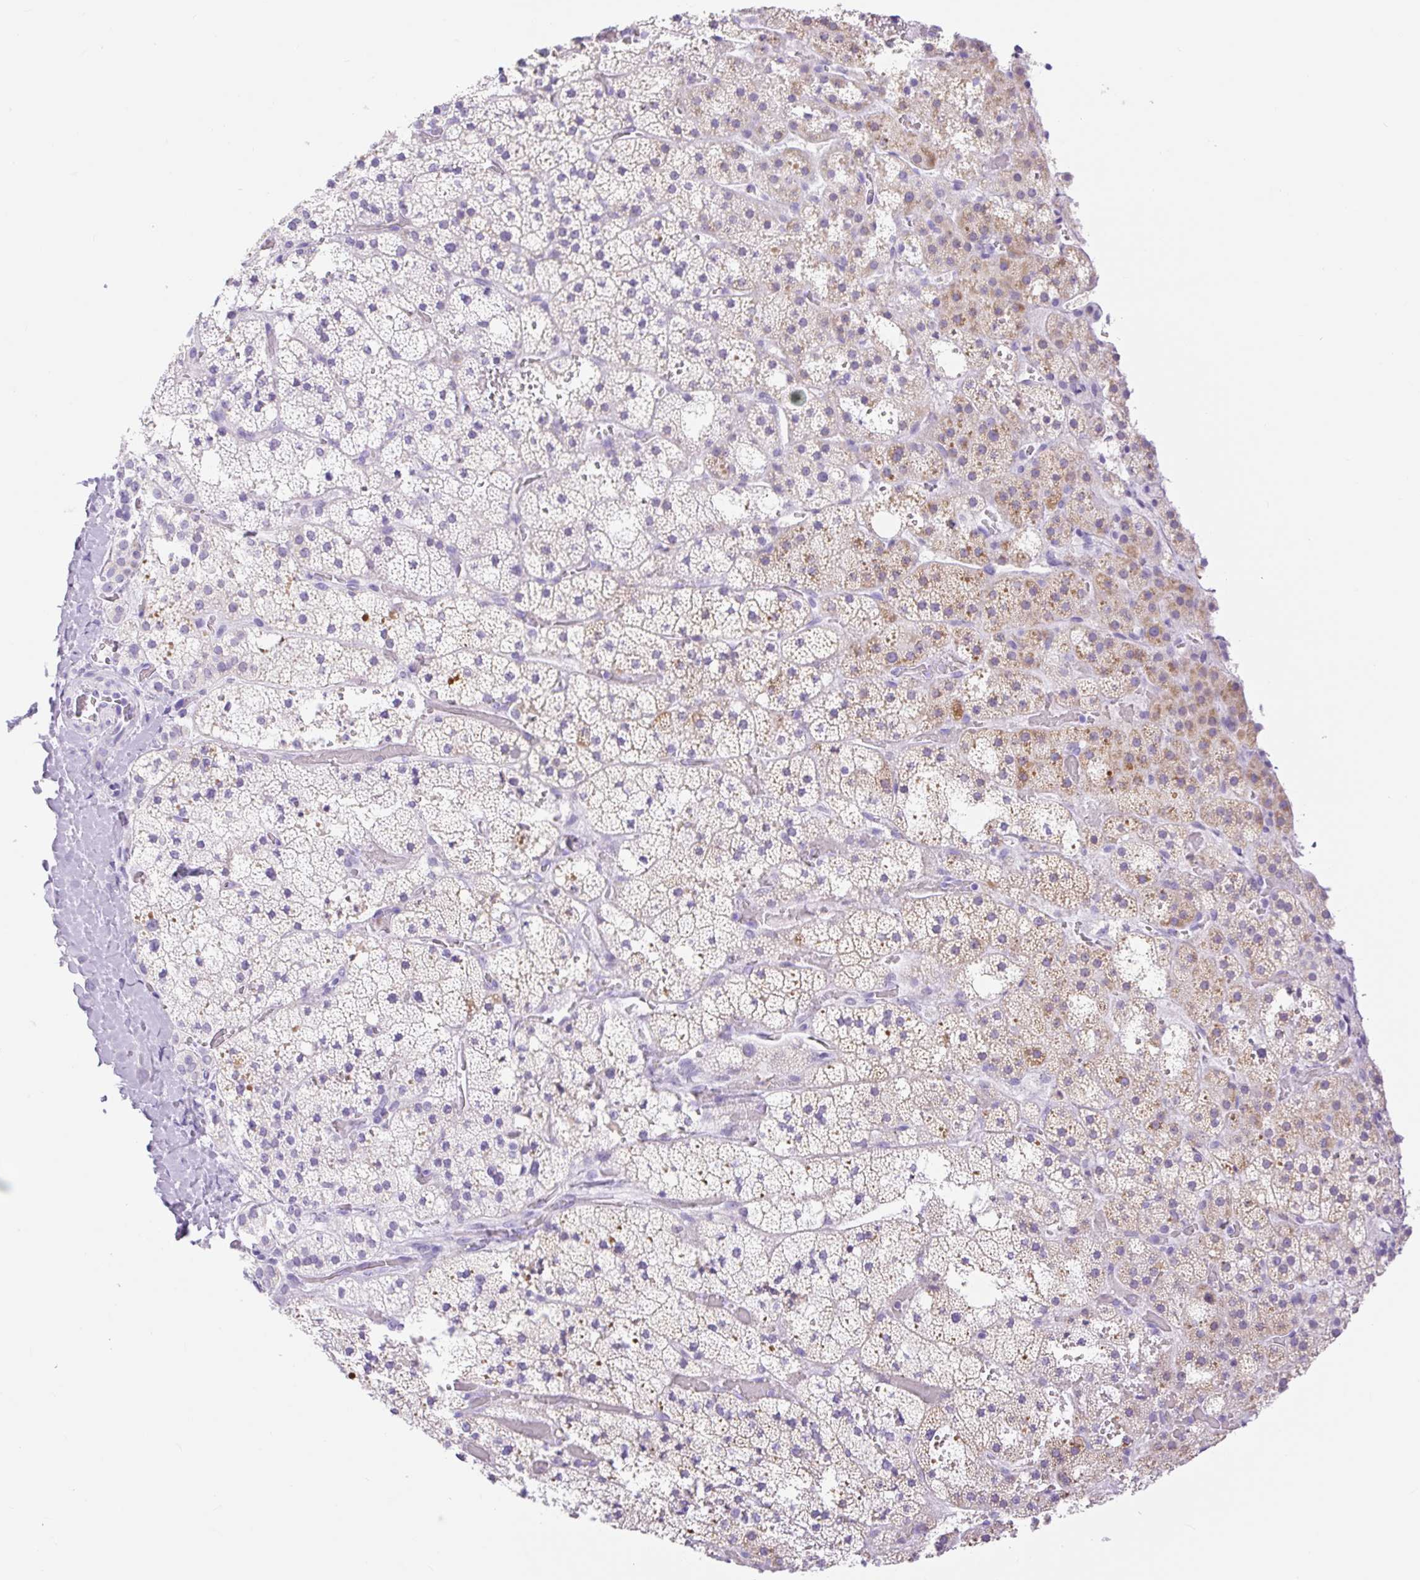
{"staining": {"intensity": "moderate", "quantity": "<25%", "location": "cytoplasmic/membranous"}, "tissue": "adrenal gland", "cell_type": "Glandular cells", "image_type": "normal", "snomed": [{"axis": "morphology", "description": "Normal tissue, NOS"}, {"axis": "topography", "description": "Adrenal gland"}], "caption": "Moderate cytoplasmic/membranous protein expression is present in approximately <25% of glandular cells in adrenal gland.", "gene": "SLC25A40", "patient": {"sex": "male", "age": 53}}